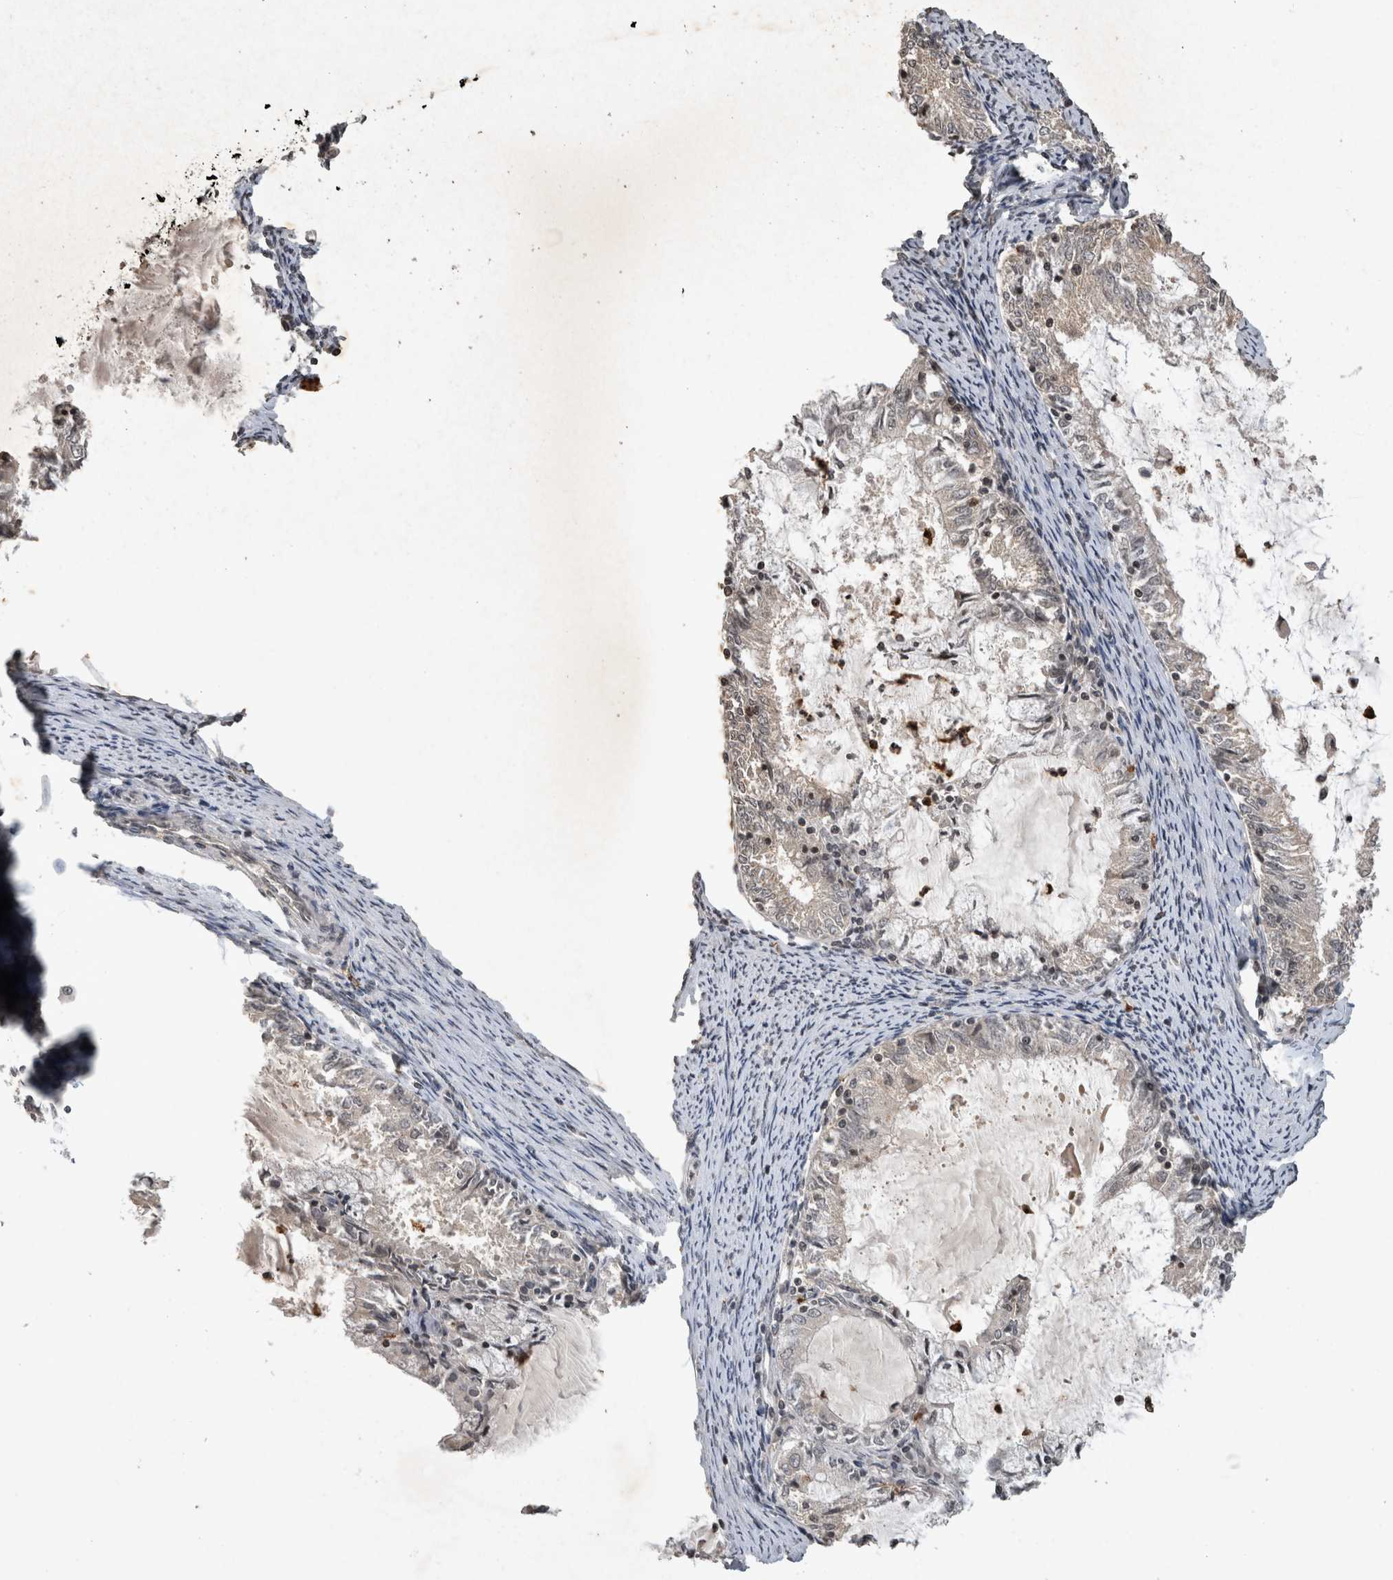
{"staining": {"intensity": "negative", "quantity": "none", "location": "none"}, "tissue": "endometrial cancer", "cell_type": "Tumor cells", "image_type": "cancer", "snomed": [{"axis": "morphology", "description": "Adenocarcinoma, NOS"}, {"axis": "topography", "description": "Endometrium"}], "caption": "High power microscopy micrograph of an IHC histopathology image of endometrial cancer, revealing no significant staining in tumor cells. (Immunohistochemistry, brightfield microscopy, high magnification).", "gene": "HRK", "patient": {"sex": "female", "age": 57}}